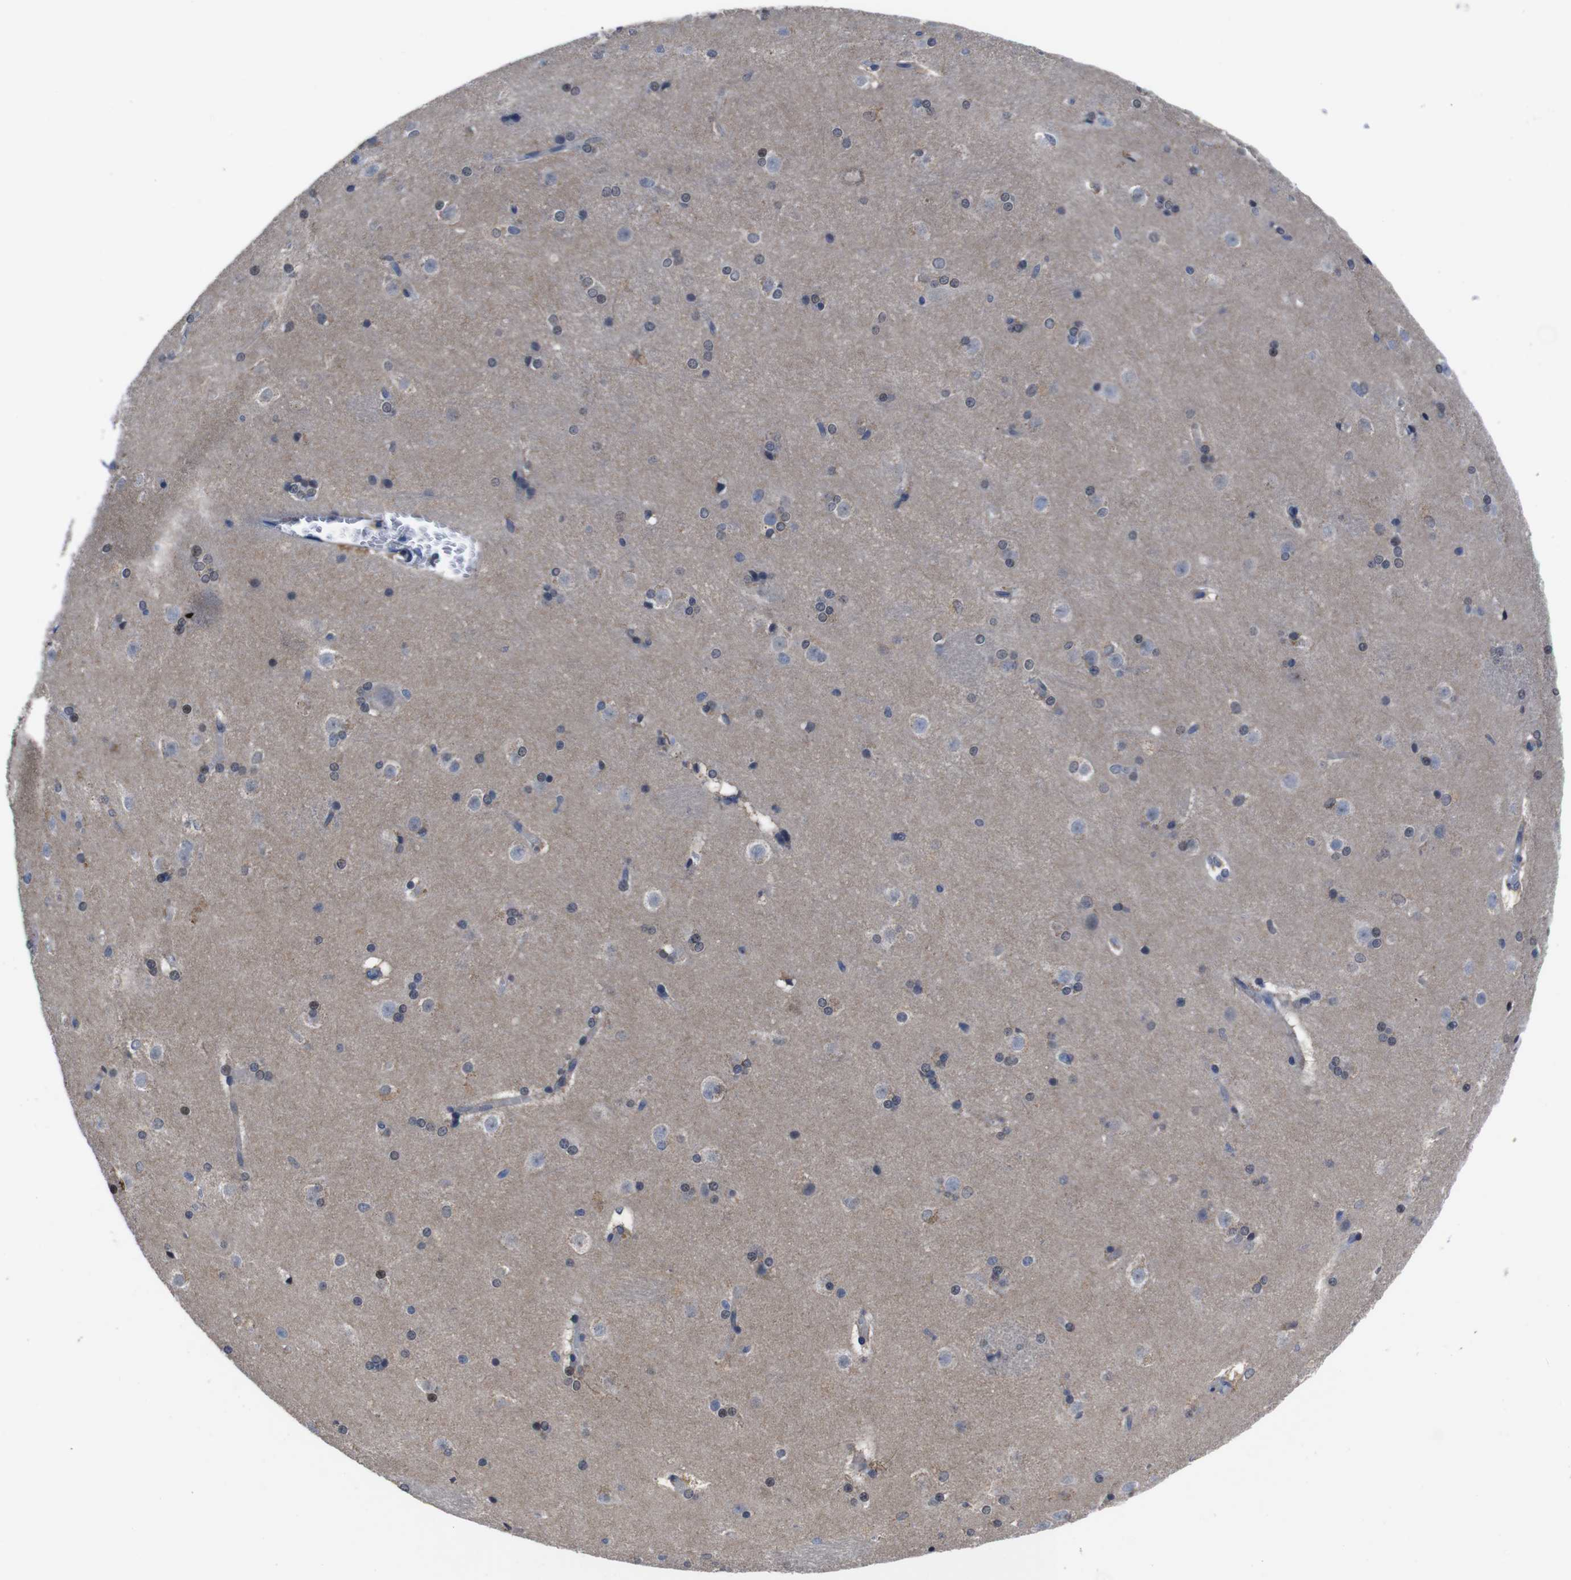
{"staining": {"intensity": "negative", "quantity": "none", "location": "none"}, "tissue": "caudate", "cell_type": "Glial cells", "image_type": "normal", "snomed": [{"axis": "morphology", "description": "Normal tissue, NOS"}, {"axis": "topography", "description": "Lateral ventricle wall"}], "caption": "IHC of benign caudate exhibits no positivity in glial cells. (DAB (3,3'-diaminobenzidine) IHC with hematoxylin counter stain).", "gene": "SEMA4B", "patient": {"sex": "female", "age": 19}}